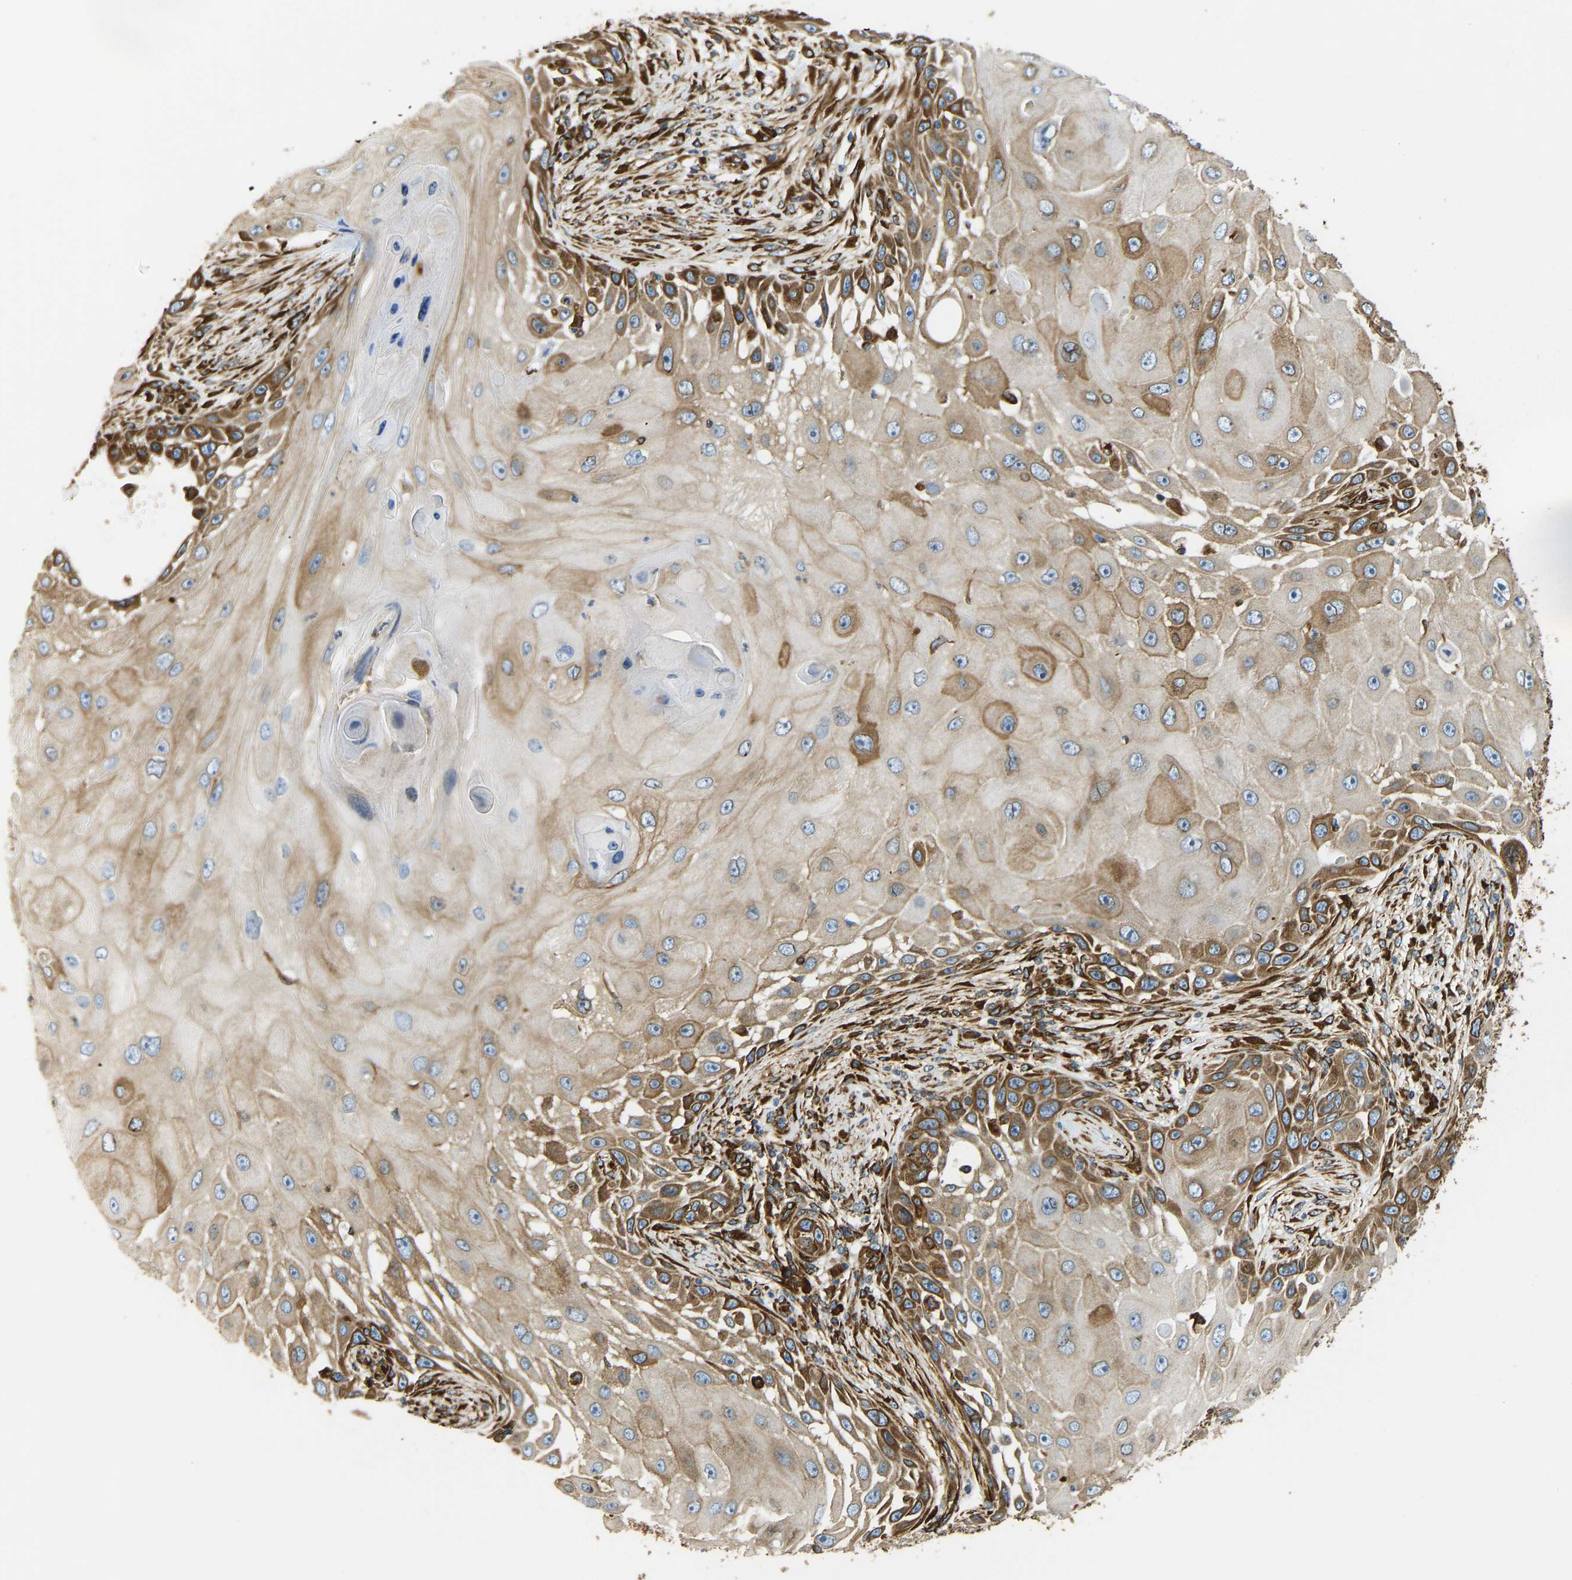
{"staining": {"intensity": "moderate", "quantity": ">75%", "location": "cytoplasmic/membranous"}, "tissue": "skin cancer", "cell_type": "Tumor cells", "image_type": "cancer", "snomed": [{"axis": "morphology", "description": "Squamous cell carcinoma, NOS"}, {"axis": "topography", "description": "Skin"}], "caption": "Immunohistochemical staining of skin squamous cell carcinoma exhibits moderate cytoplasmic/membranous protein expression in about >75% of tumor cells.", "gene": "BEX3", "patient": {"sex": "female", "age": 44}}